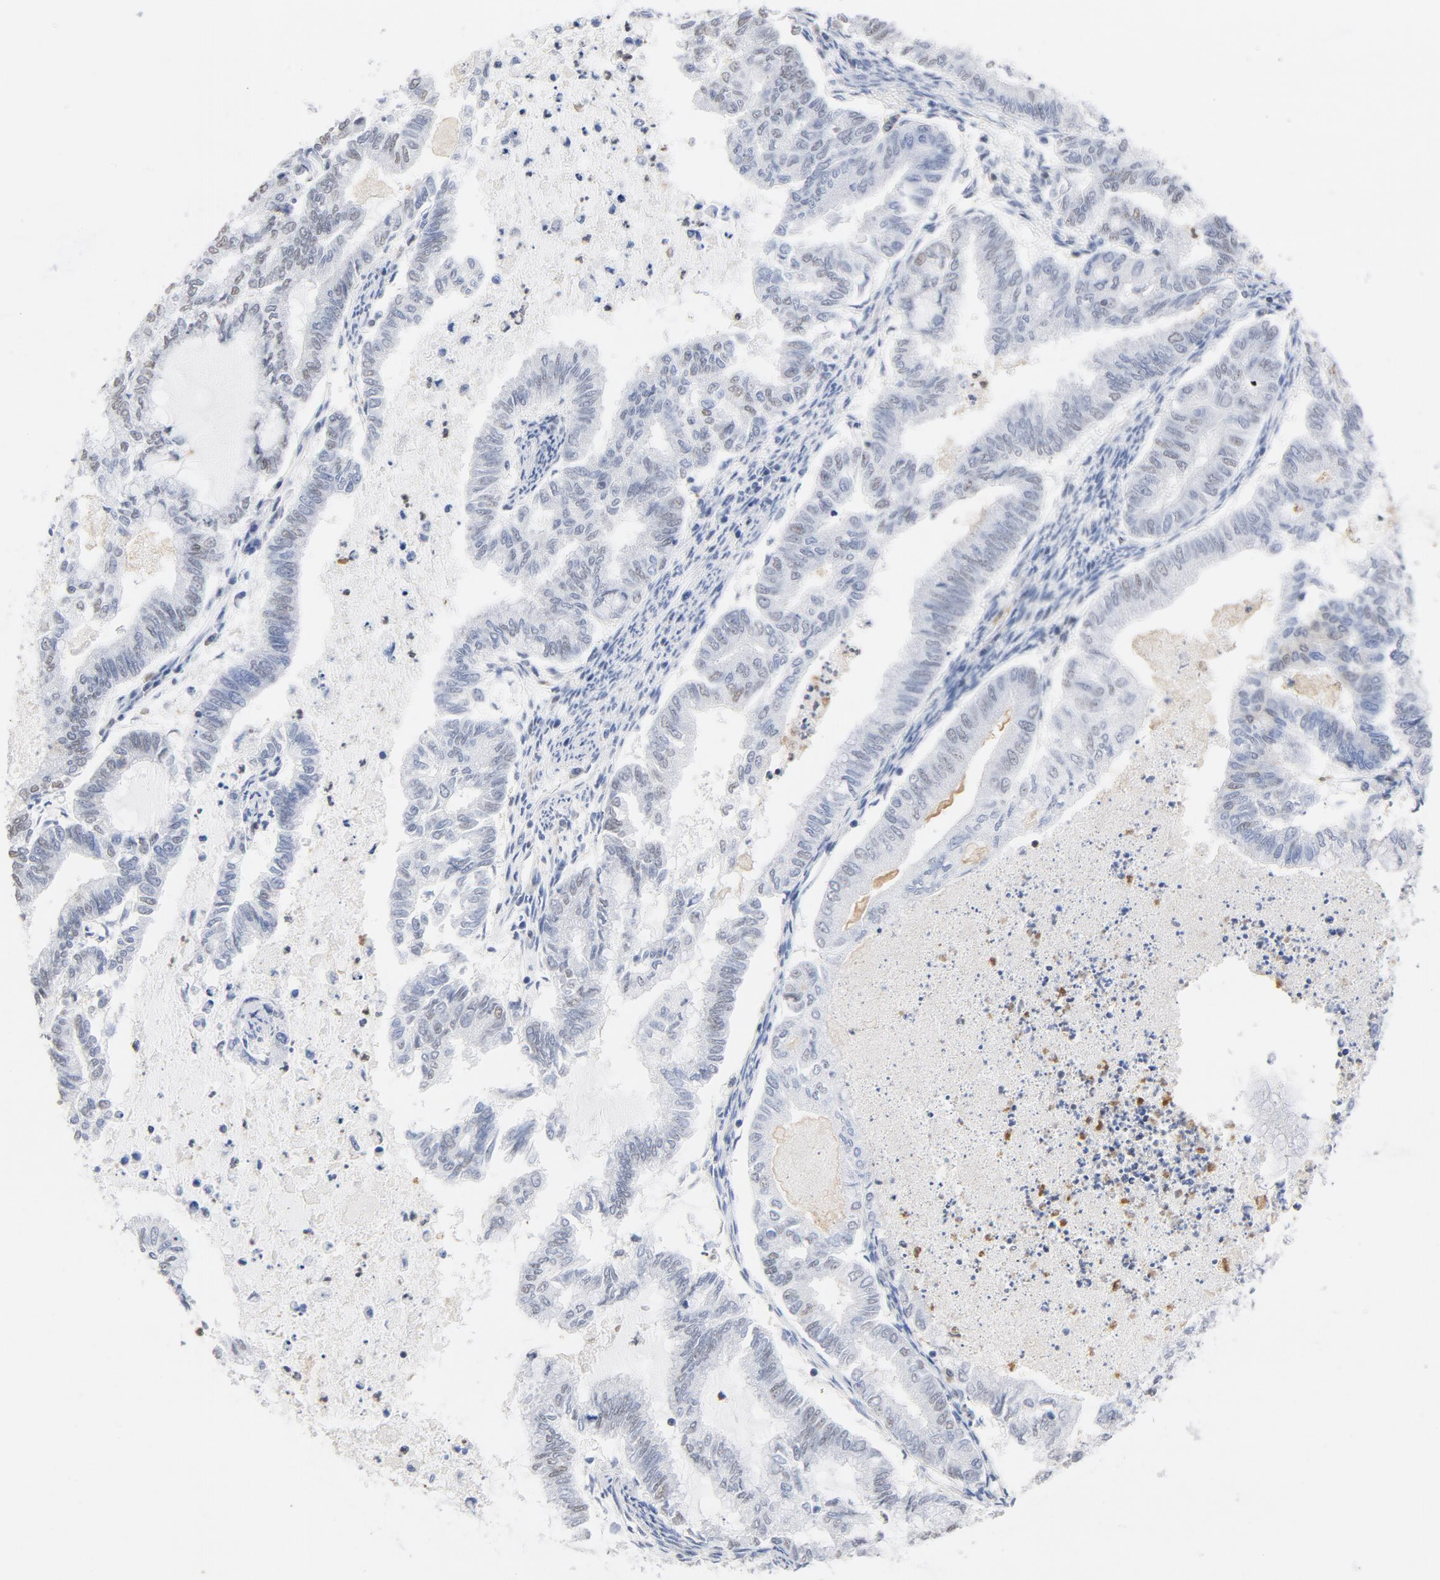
{"staining": {"intensity": "weak", "quantity": "25%-75%", "location": "nuclear"}, "tissue": "endometrial cancer", "cell_type": "Tumor cells", "image_type": "cancer", "snomed": [{"axis": "morphology", "description": "Adenocarcinoma, NOS"}, {"axis": "topography", "description": "Endometrium"}], "caption": "Immunohistochemical staining of endometrial adenocarcinoma shows low levels of weak nuclear expression in about 25%-75% of tumor cells. The staining was performed using DAB (3,3'-diaminobenzidine) to visualize the protein expression in brown, while the nuclei were stained in blue with hematoxylin (Magnification: 20x).", "gene": "CDKN1B", "patient": {"sex": "female", "age": 79}}